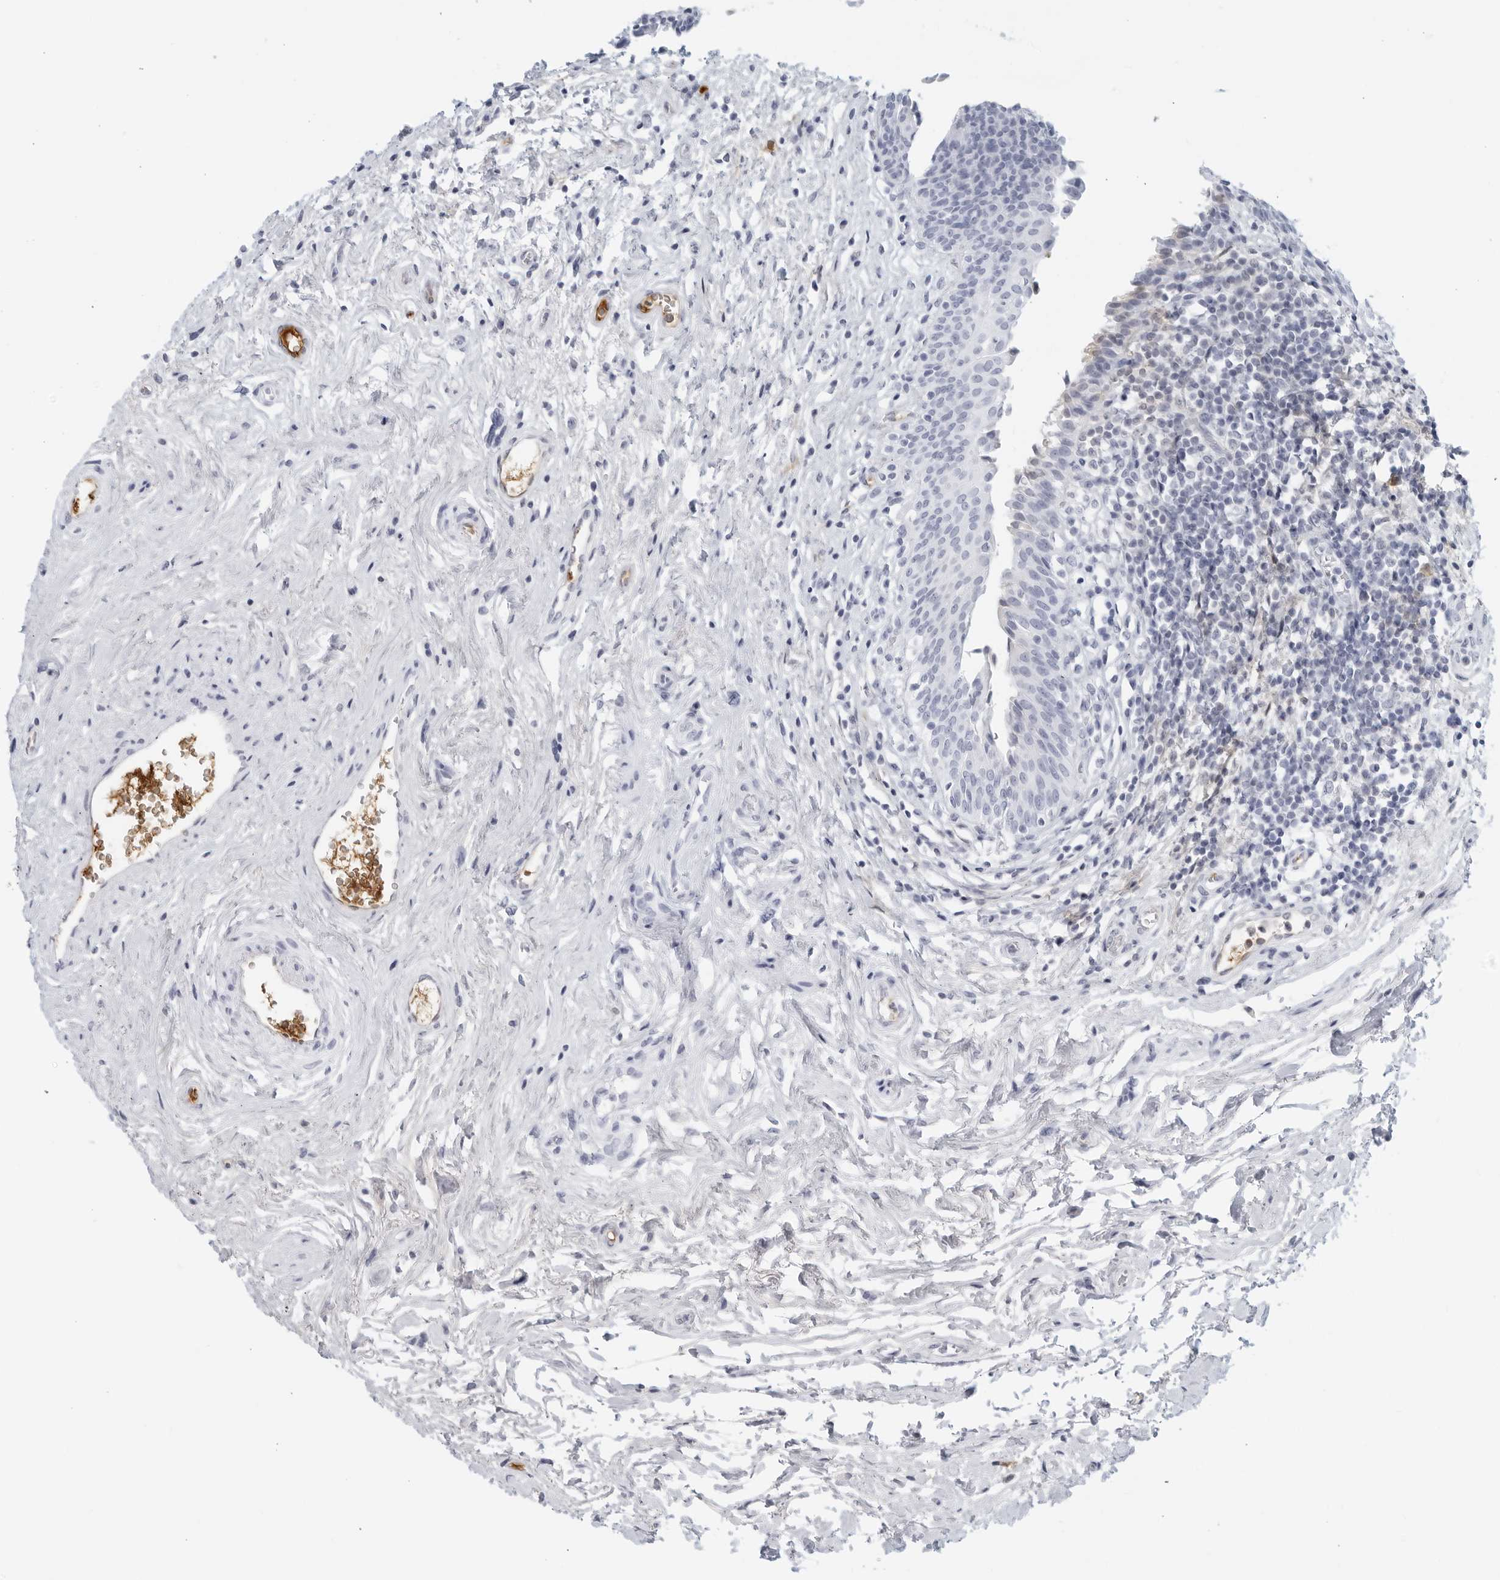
{"staining": {"intensity": "moderate", "quantity": "<25%", "location": "cytoplasmic/membranous"}, "tissue": "urinary bladder", "cell_type": "Urothelial cells", "image_type": "normal", "snomed": [{"axis": "morphology", "description": "Normal tissue, NOS"}, {"axis": "topography", "description": "Urinary bladder"}], "caption": "A histopathology image showing moderate cytoplasmic/membranous expression in approximately <25% of urothelial cells in normal urinary bladder, as visualized by brown immunohistochemical staining.", "gene": "FGG", "patient": {"sex": "male", "age": 83}}